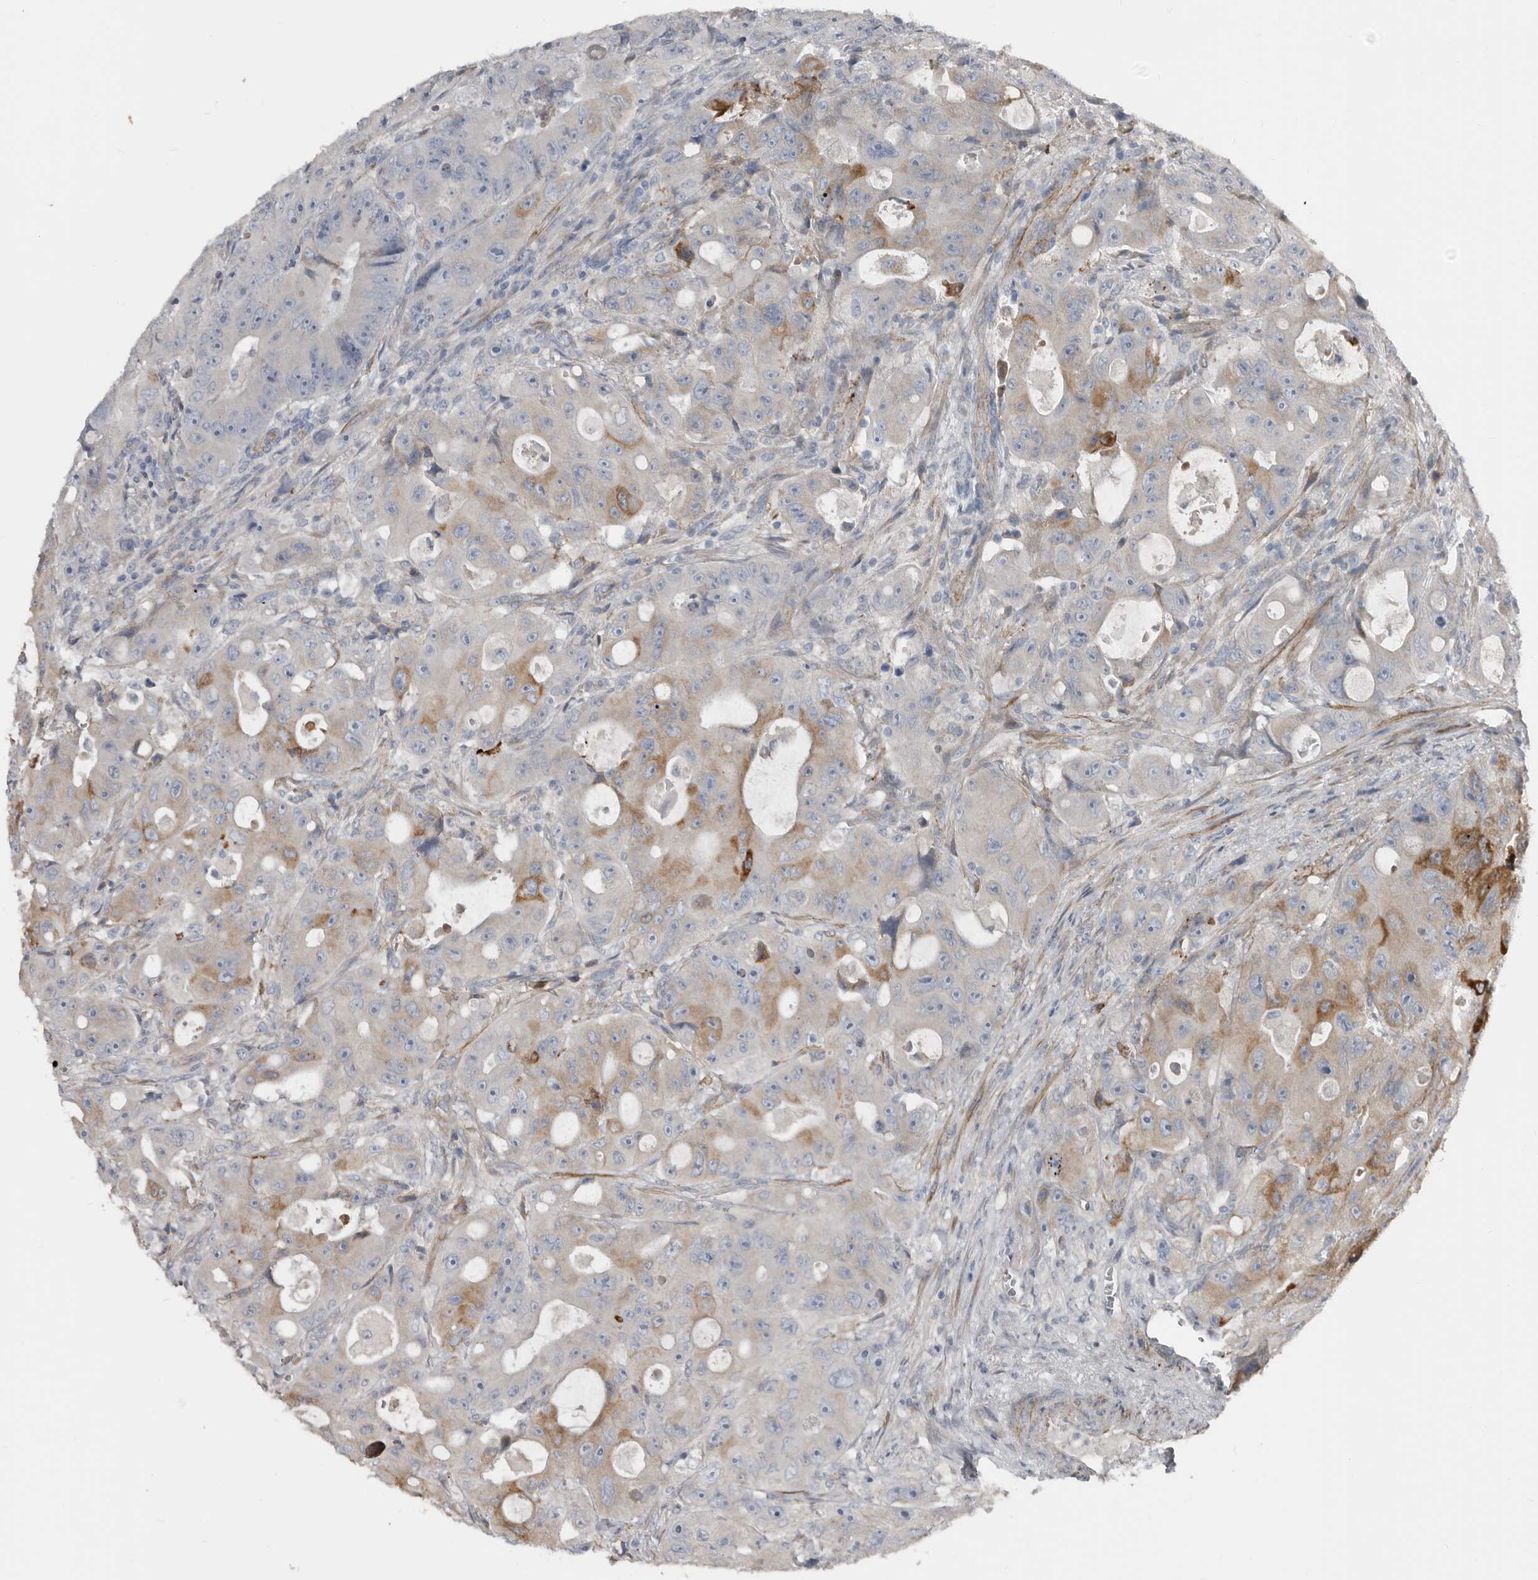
{"staining": {"intensity": "moderate", "quantity": "<25%", "location": "cytoplasmic/membranous"}, "tissue": "colorectal cancer", "cell_type": "Tumor cells", "image_type": "cancer", "snomed": [{"axis": "morphology", "description": "Adenocarcinoma, NOS"}, {"axis": "topography", "description": "Colon"}], "caption": "Protein expression analysis of human colorectal cancer (adenocarcinoma) reveals moderate cytoplasmic/membranous positivity in approximately <25% of tumor cells.", "gene": "ZNF114", "patient": {"sex": "female", "age": 46}}